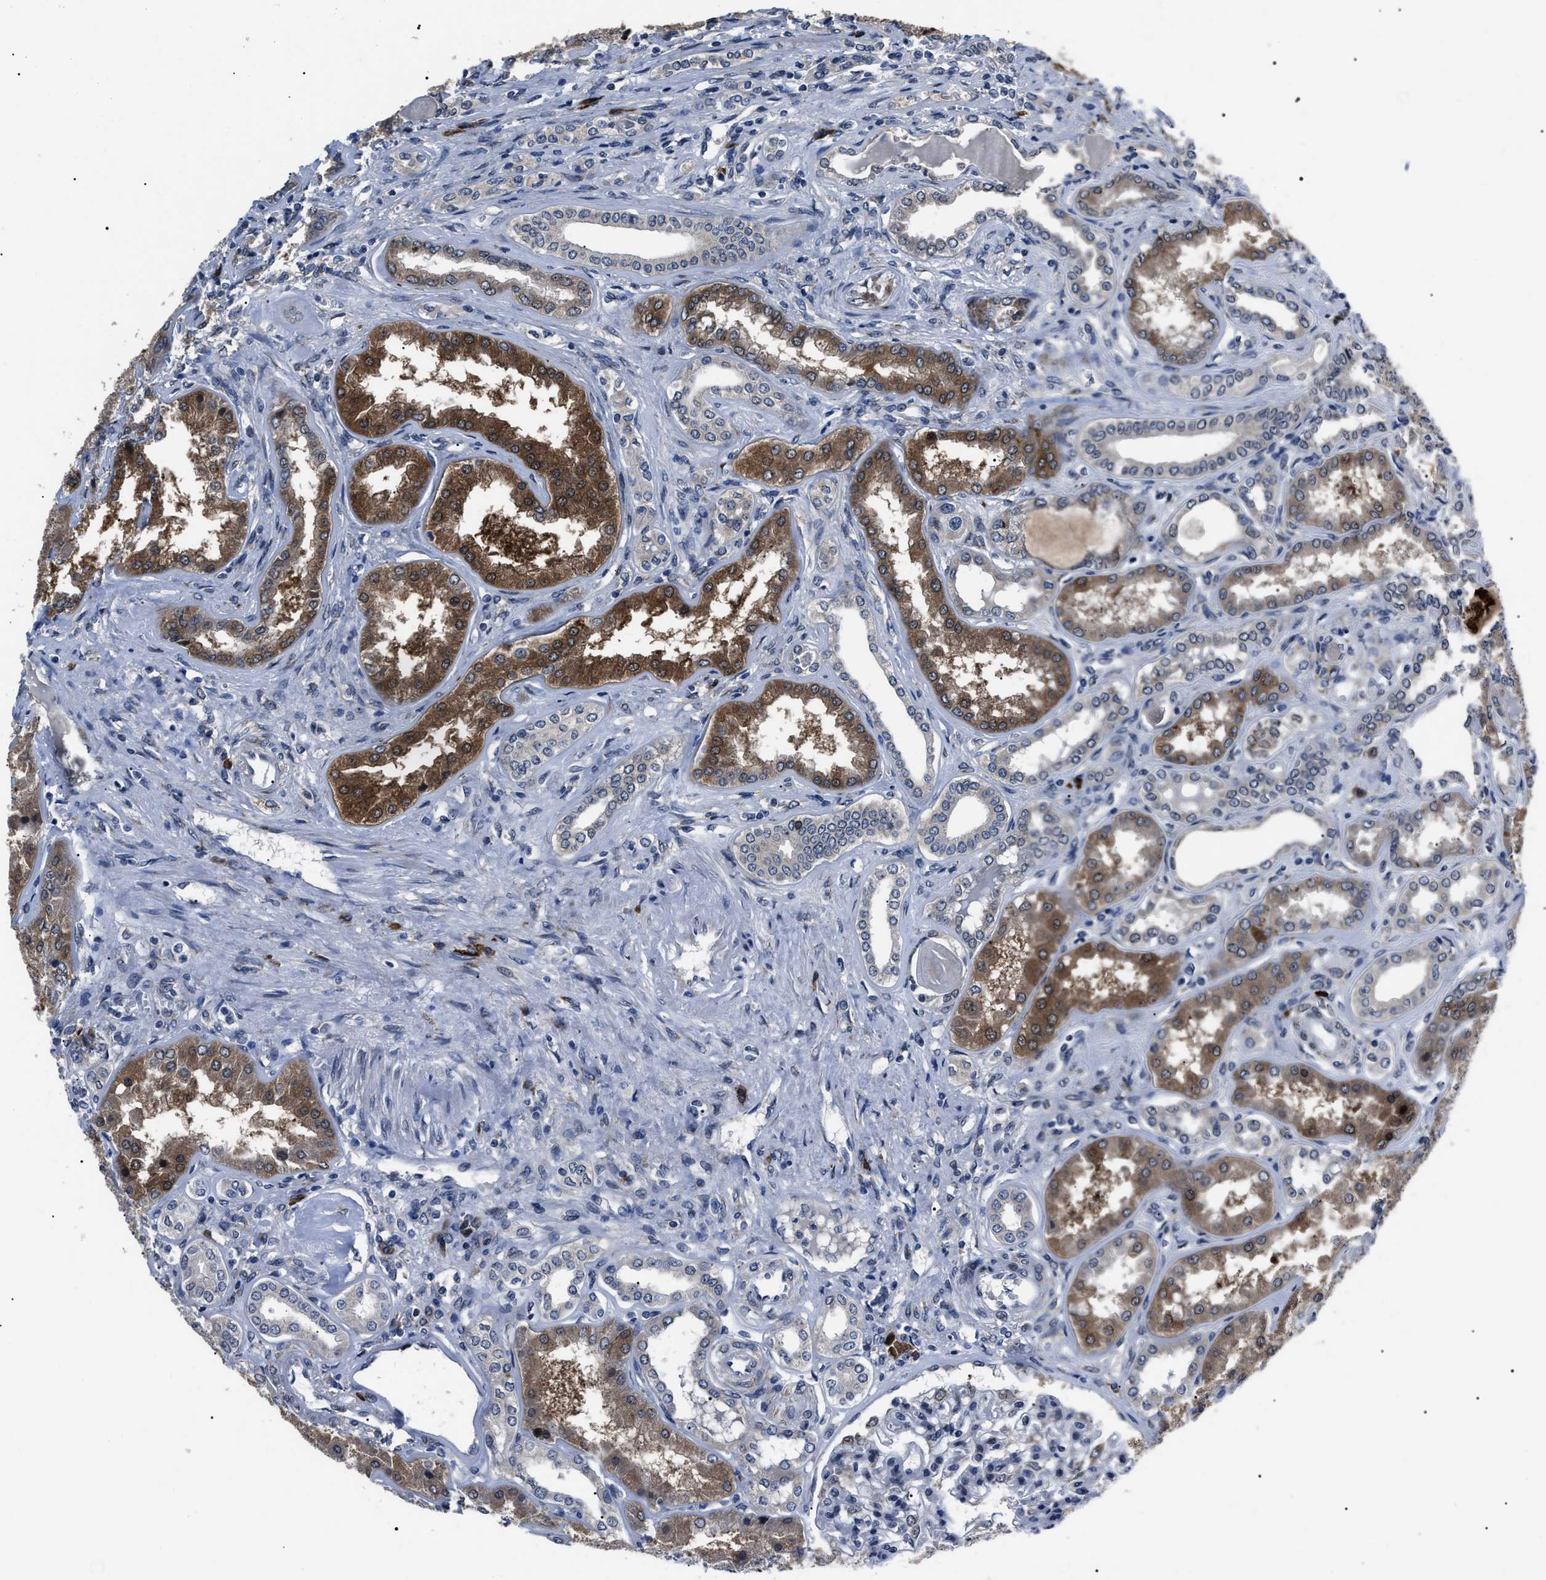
{"staining": {"intensity": "weak", "quantity": "25%-75%", "location": "cytoplasmic/membranous"}, "tissue": "kidney", "cell_type": "Cells in glomeruli", "image_type": "normal", "snomed": [{"axis": "morphology", "description": "Normal tissue, NOS"}, {"axis": "topography", "description": "Kidney"}], "caption": "Cells in glomeruli display low levels of weak cytoplasmic/membranous positivity in approximately 25%-75% of cells in unremarkable kidney.", "gene": "LRRC14", "patient": {"sex": "female", "age": 56}}